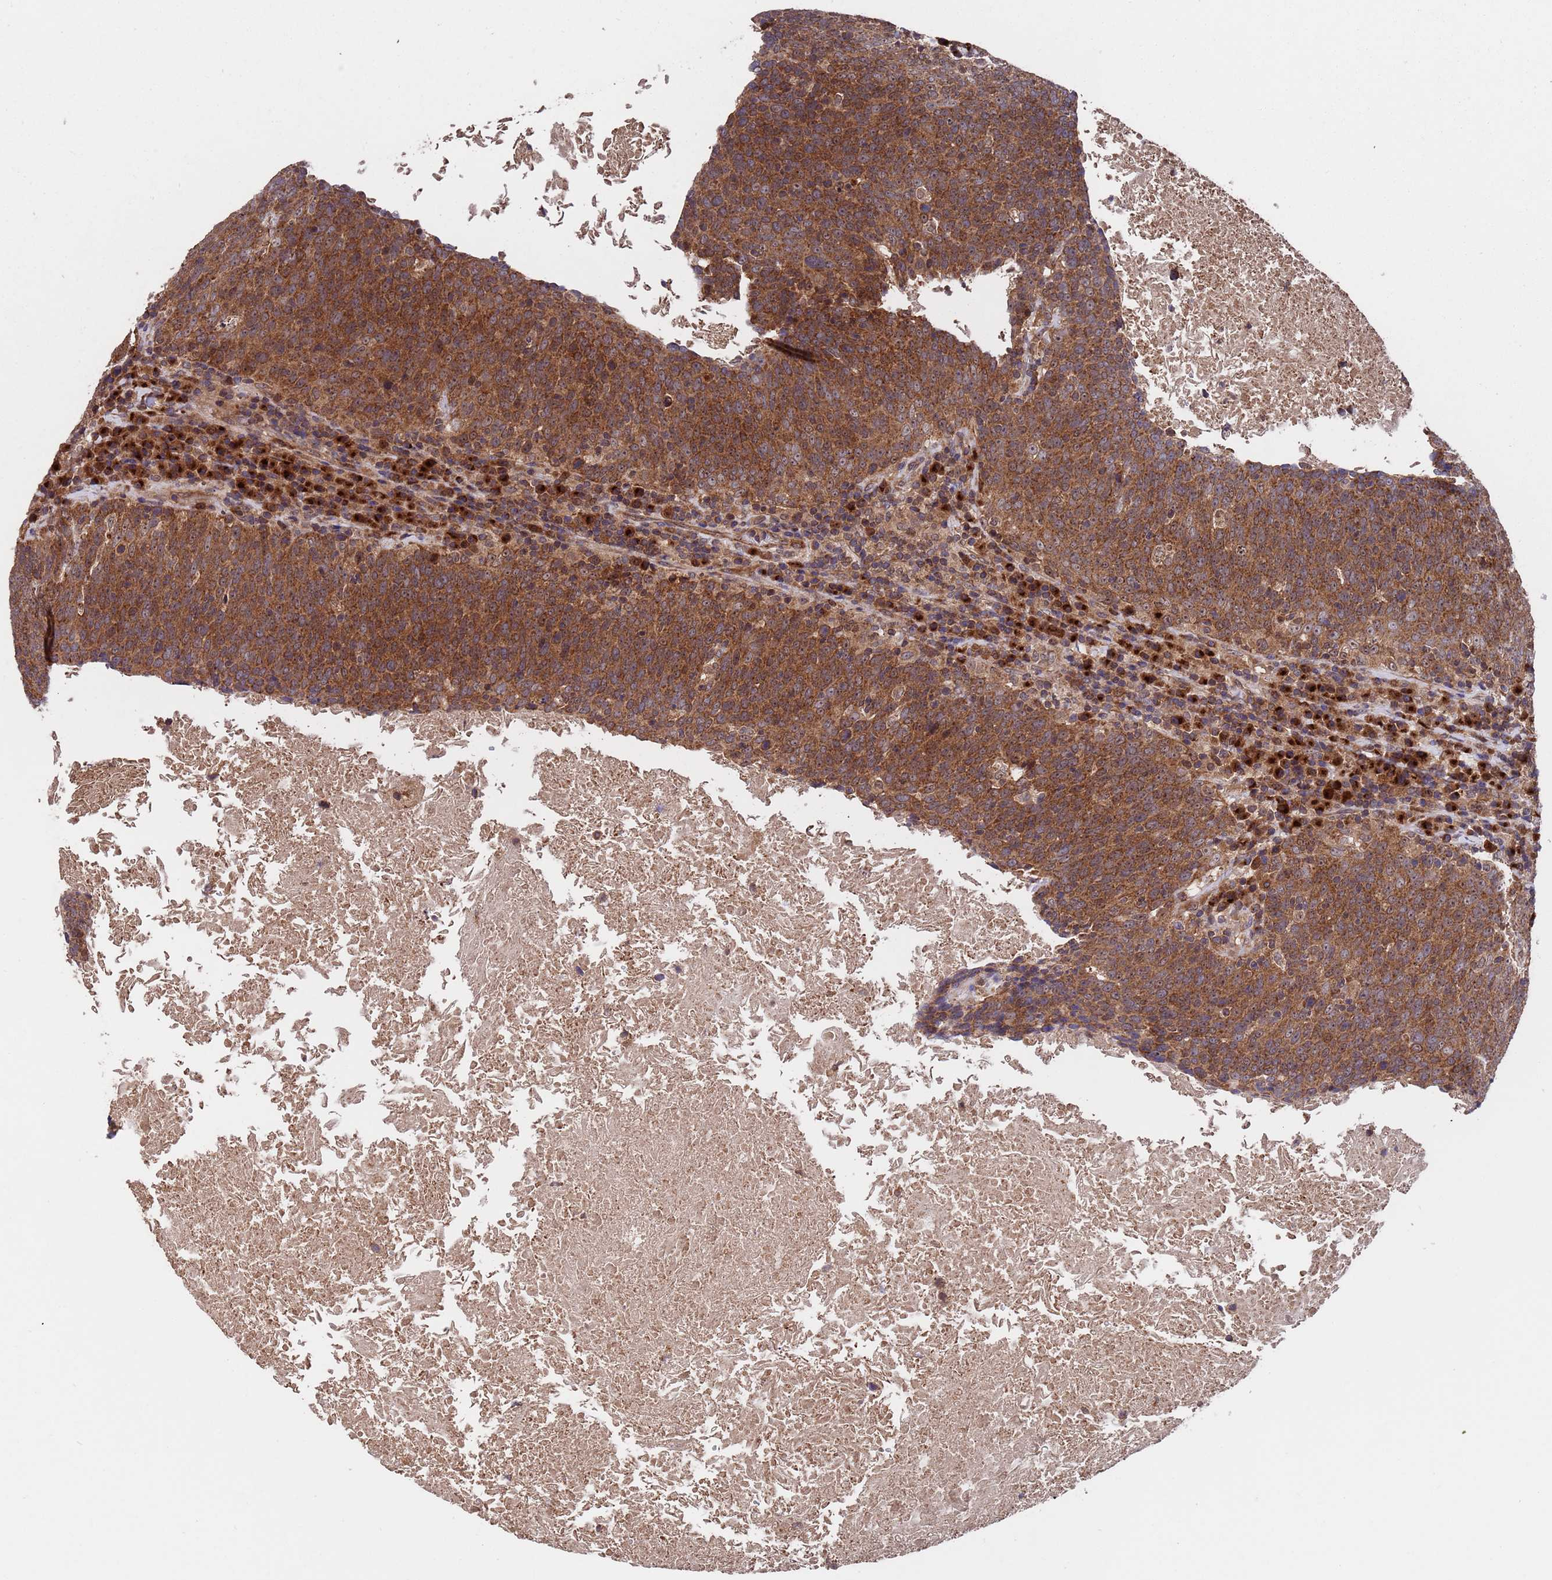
{"staining": {"intensity": "strong", "quantity": ">75%", "location": "cytoplasmic/membranous"}, "tissue": "head and neck cancer", "cell_type": "Tumor cells", "image_type": "cancer", "snomed": [{"axis": "morphology", "description": "Squamous cell carcinoma, NOS"}, {"axis": "morphology", "description": "Squamous cell carcinoma, metastatic, NOS"}, {"axis": "topography", "description": "Lymph node"}, {"axis": "topography", "description": "Head-Neck"}], "caption": "This is a micrograph of IHC staining of head and neck squamous cell carcinoma, which shows strong positivity in the cytoplasmic/membranous of tumor cells.", "gene": "TSR3", "patient": {"sex": "male", "age": 62}}